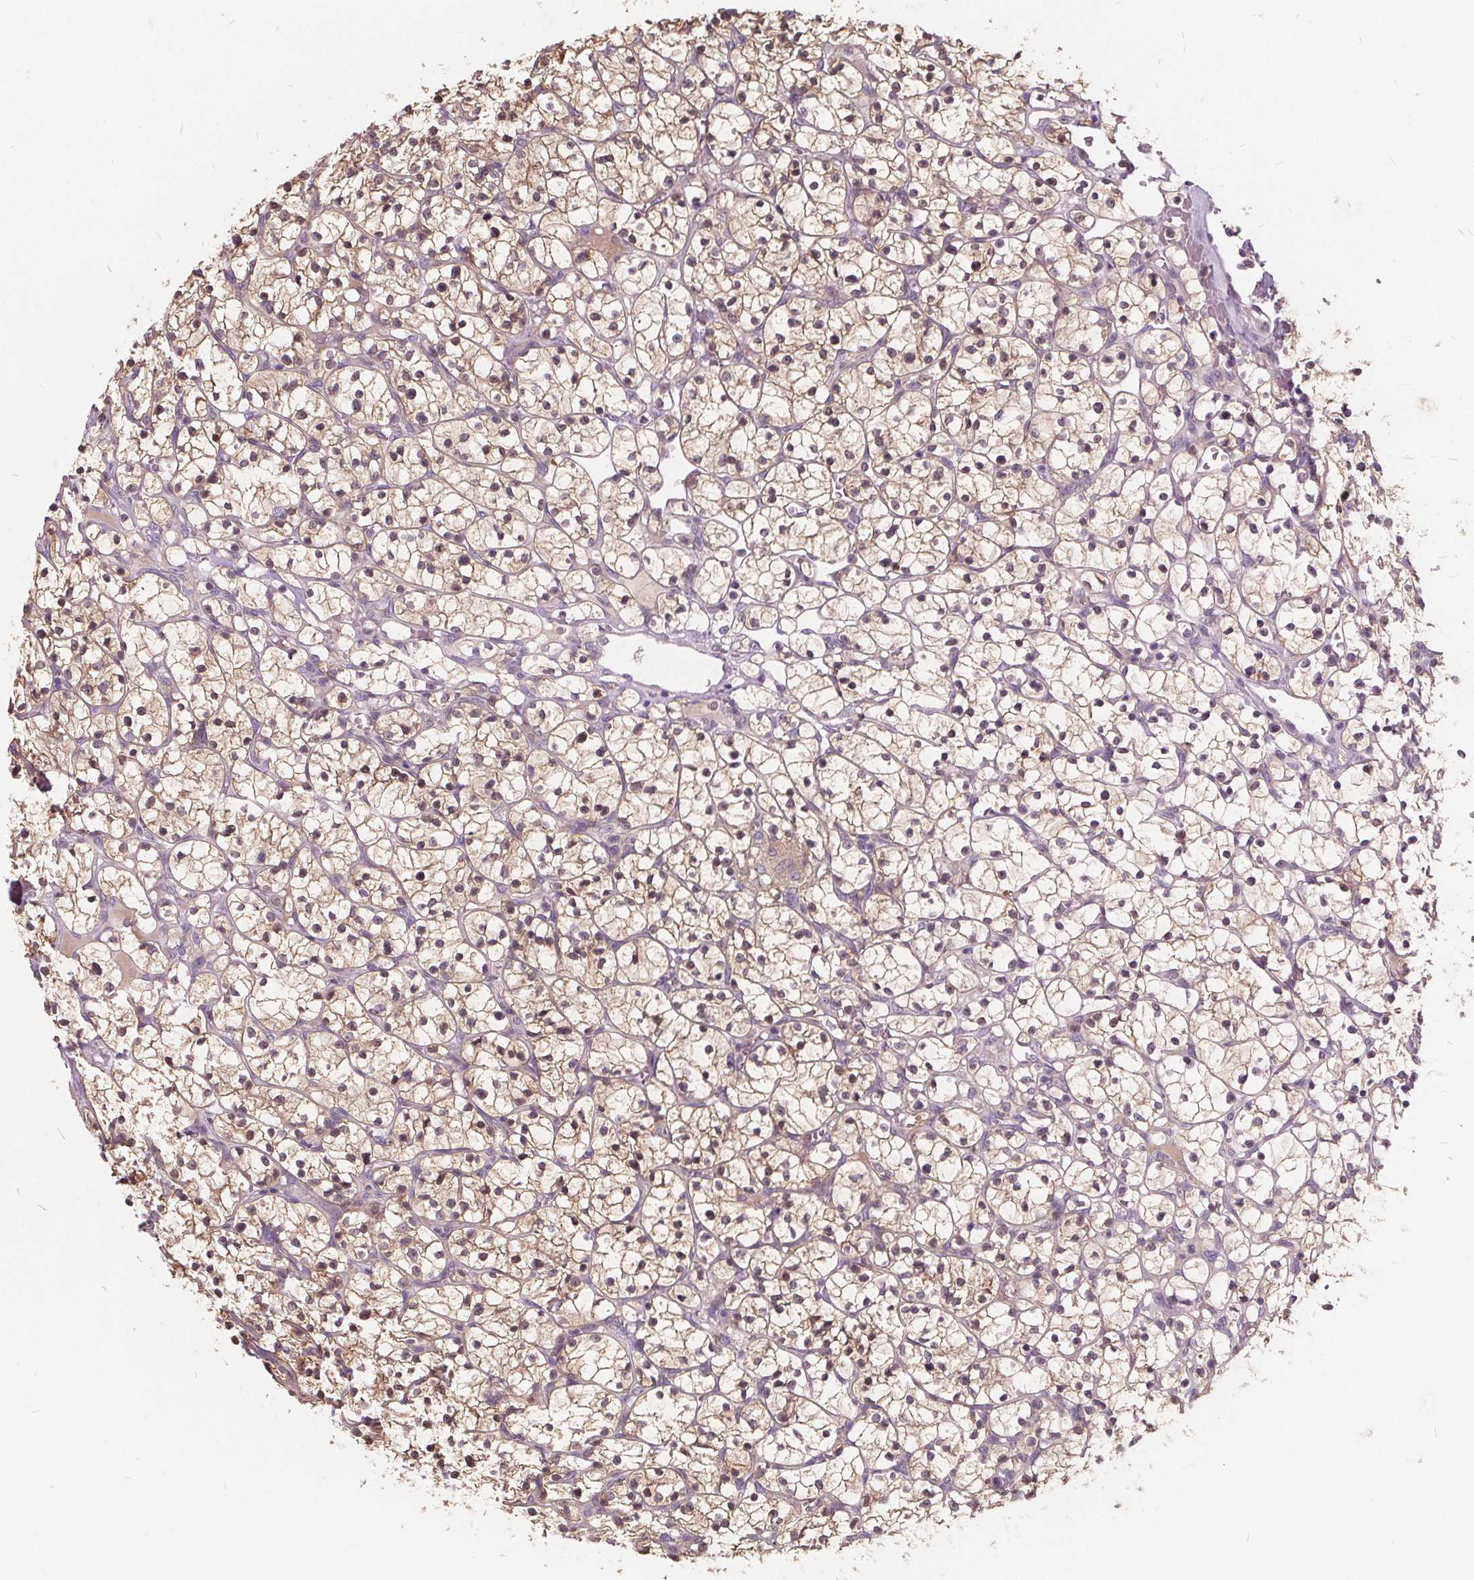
{"staining": {"intensity": "weak", "quantity": ">75%", "location": "cytoplasmic/membranous,nuclear"}, "tissue": "renal cancer", "cell_type": "Tumor cells", "image_type": "cancer", "snomed": [{"axis": "morphology", "description": "Adenocarcinoma, NOS"}, {"axis": "topography", "description": "Kidney"}], "caption": "Human renal cancer (adenocarcinoma) stained with a protein marker displays weak staining in tumor cells.", "gene": "HAAO", "patient": {"sex": "female", "age": 64}}